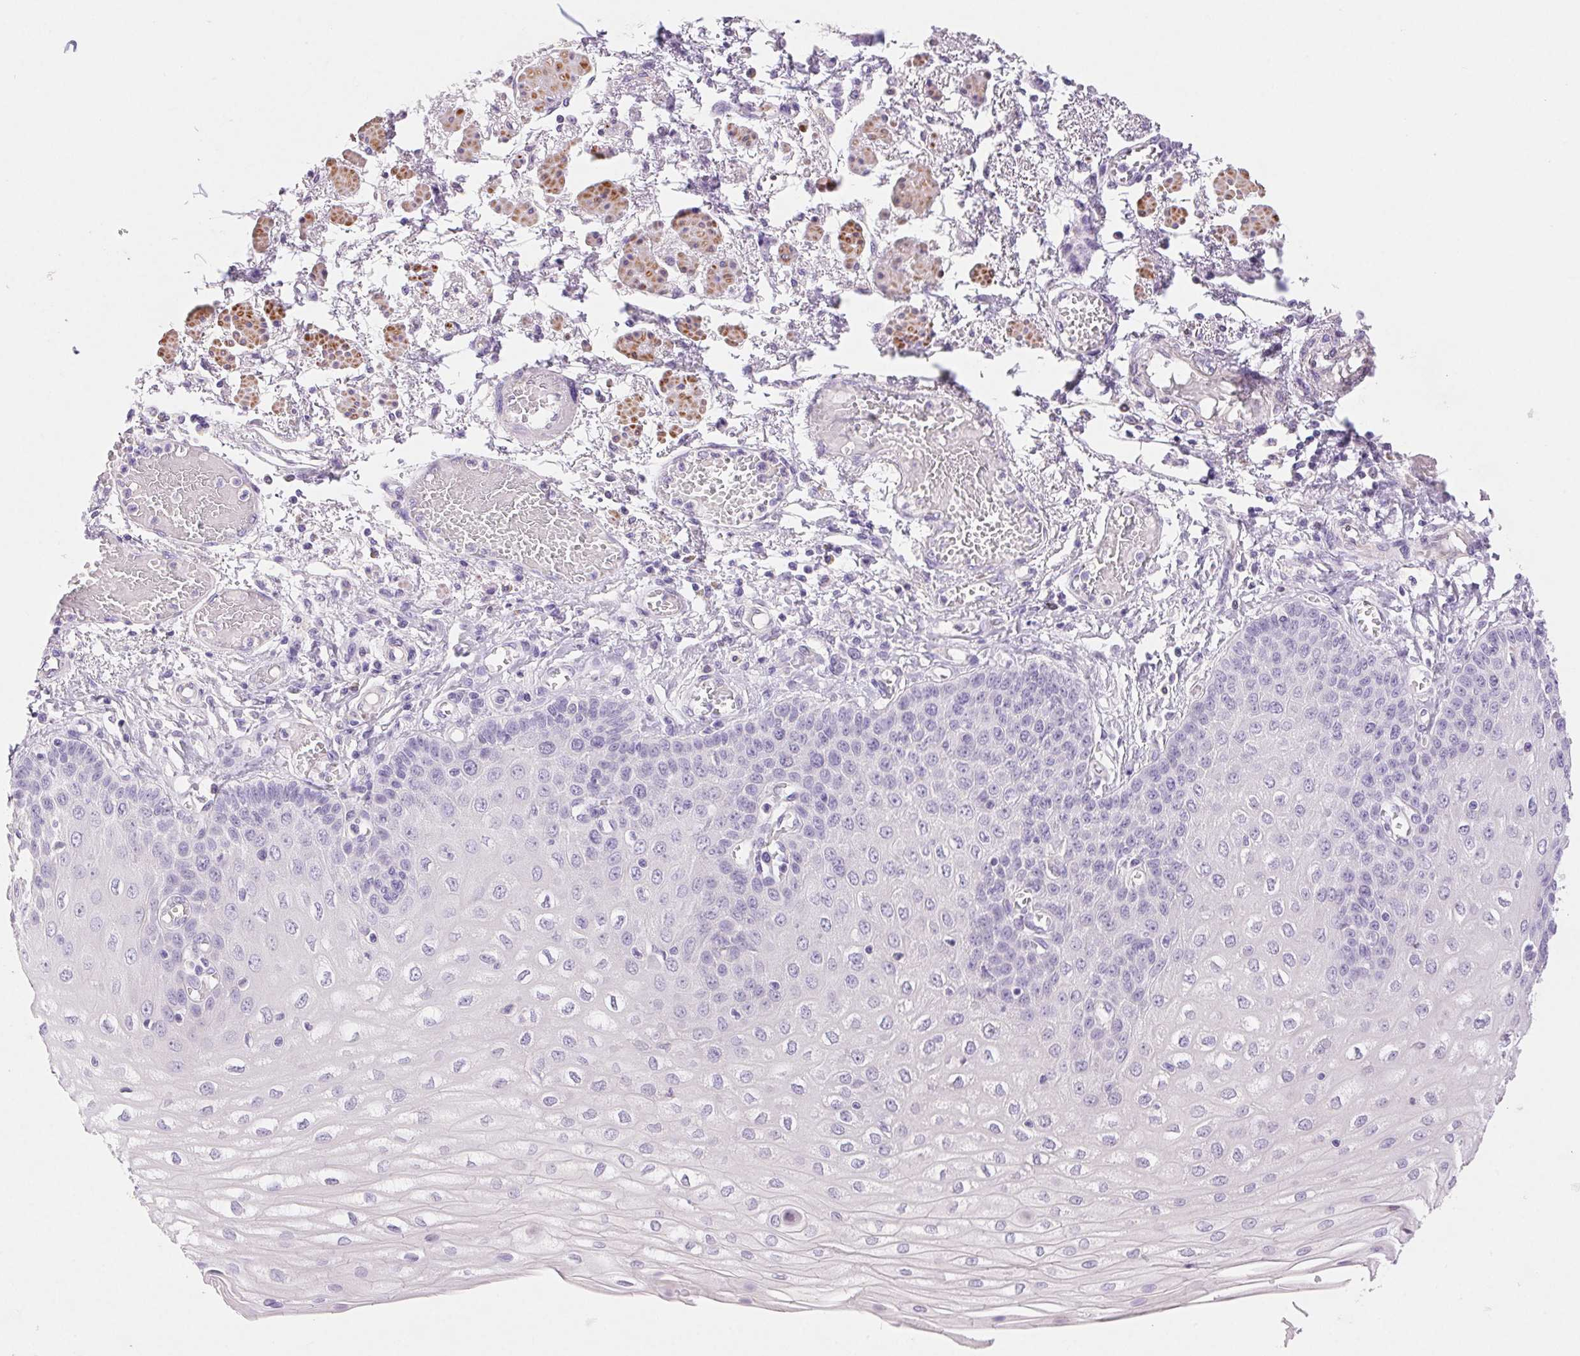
{"staining": {"intensity": "negative", "quantity": "none", "location": "none"}, "tissue": "esophagus", "cell_type": "Squamous epithelial cells", "image_type": "normal", "snomed": [{"axis": "morphology", "description": "Normal tissue, NOS"}, {"axis": "morphology", "description": "Adenocarcinoma, NOS"}, {"axis": "topography", "description": "Esophagus"}], "caption": "Photomicrograph shows no significant protein expression in squamous epithelial cells of normal esophagus.", "gene": "ARHGAP11B", "patient": {"sex": "male", "age": 81}}